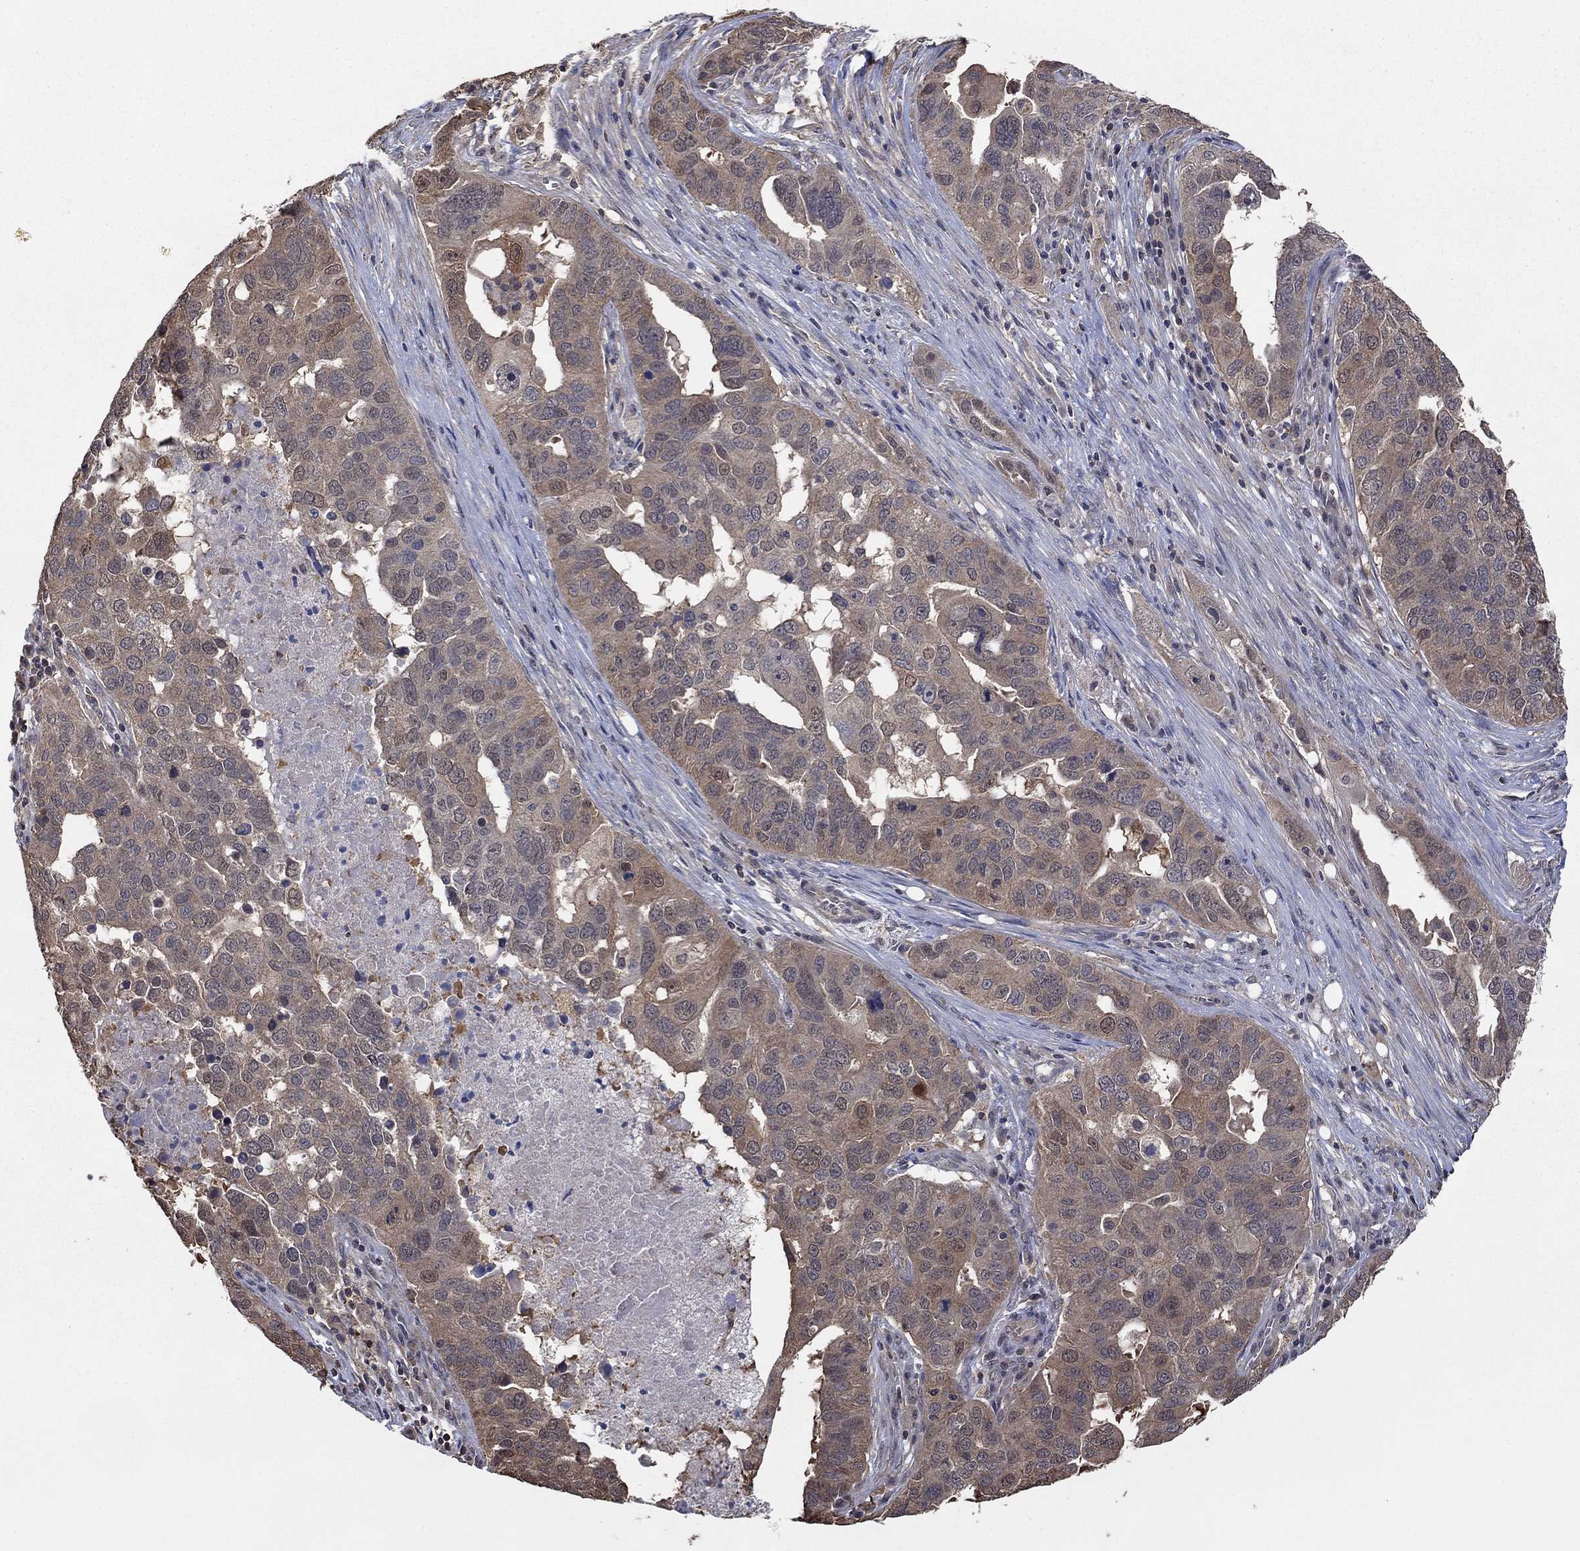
{"staining": {"intensity": "weak", "quantity": "25%-75%", "location": "cytoplasmic/membranous"}, "tissue": "ovarian cancer", "cell_type": "Tumor cells", "image_type": "cancer", "snomed": [{"axis": "morphology", "description": "Carcinoma, endometroid"}, {"axis": "topography", "description": "Soft tissue"}, {"axis": "topography", "description": "Ovary"}], "caption": "Weak cytoplasmic/membranous protein staining is present in about 25%-75% of tumor cells in ovarian endometroid carcinoma.", "gene": "RNF114", "patient": {"sex": "female", "age": 52}}